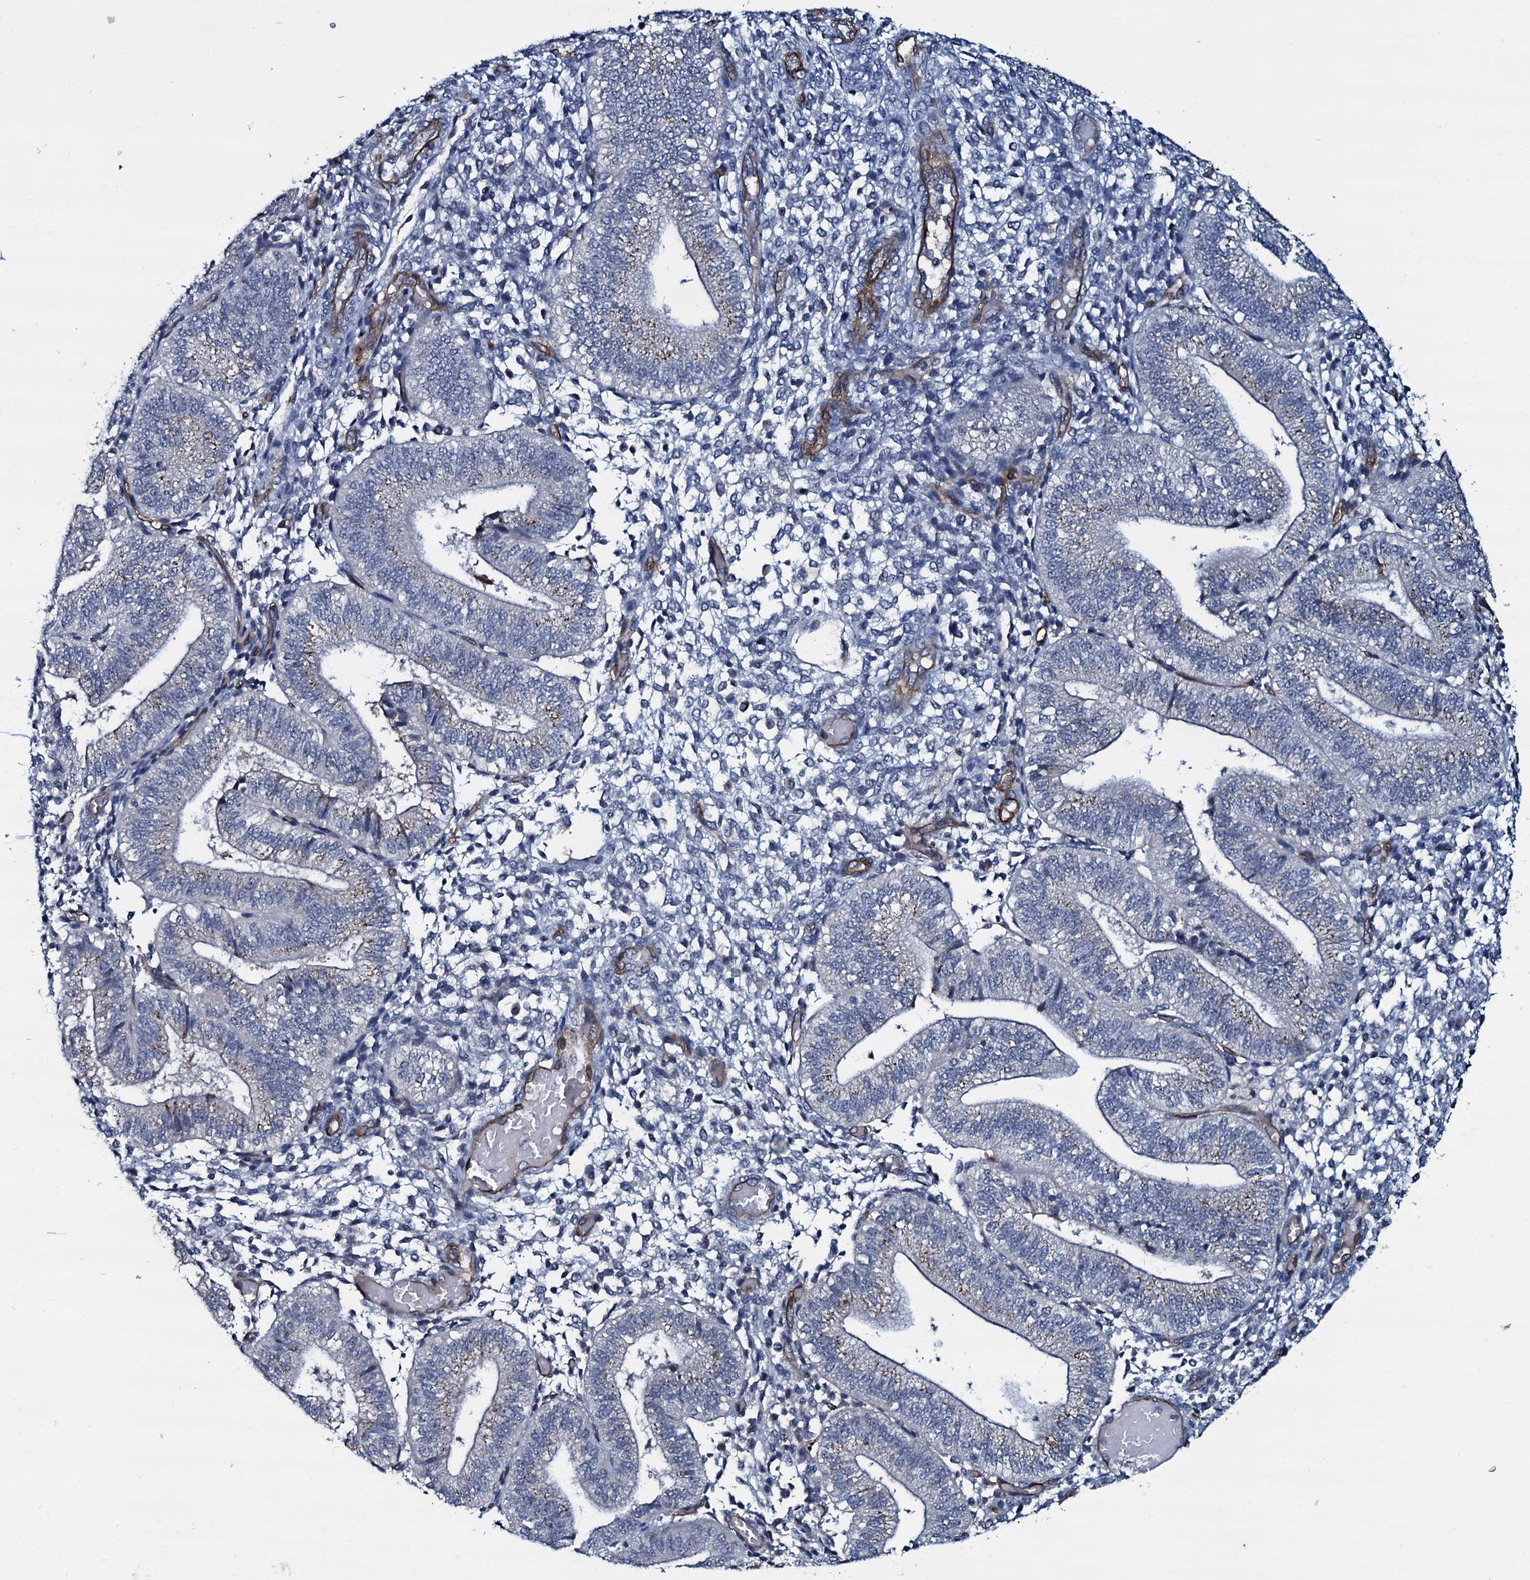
{"staining": {"intensity": "negative", "quantity": "none", "location": "none"}, "tissue": "endometrium", "cell_type": "Cells in endometrial stroma", "image_type": "normal", "snomed": [{"axis": "morphology", "description": "Normal tissue, NOS"}, {"axis": "topography", "description": "Endometrium"}], "caption": "An IHC micrograph of benign endometrium is shown. There is no staining in cells in endometrial stroma of endometrium.", "gene": "CLEC14A", "patient": {"sex": "female", "age": 34}}